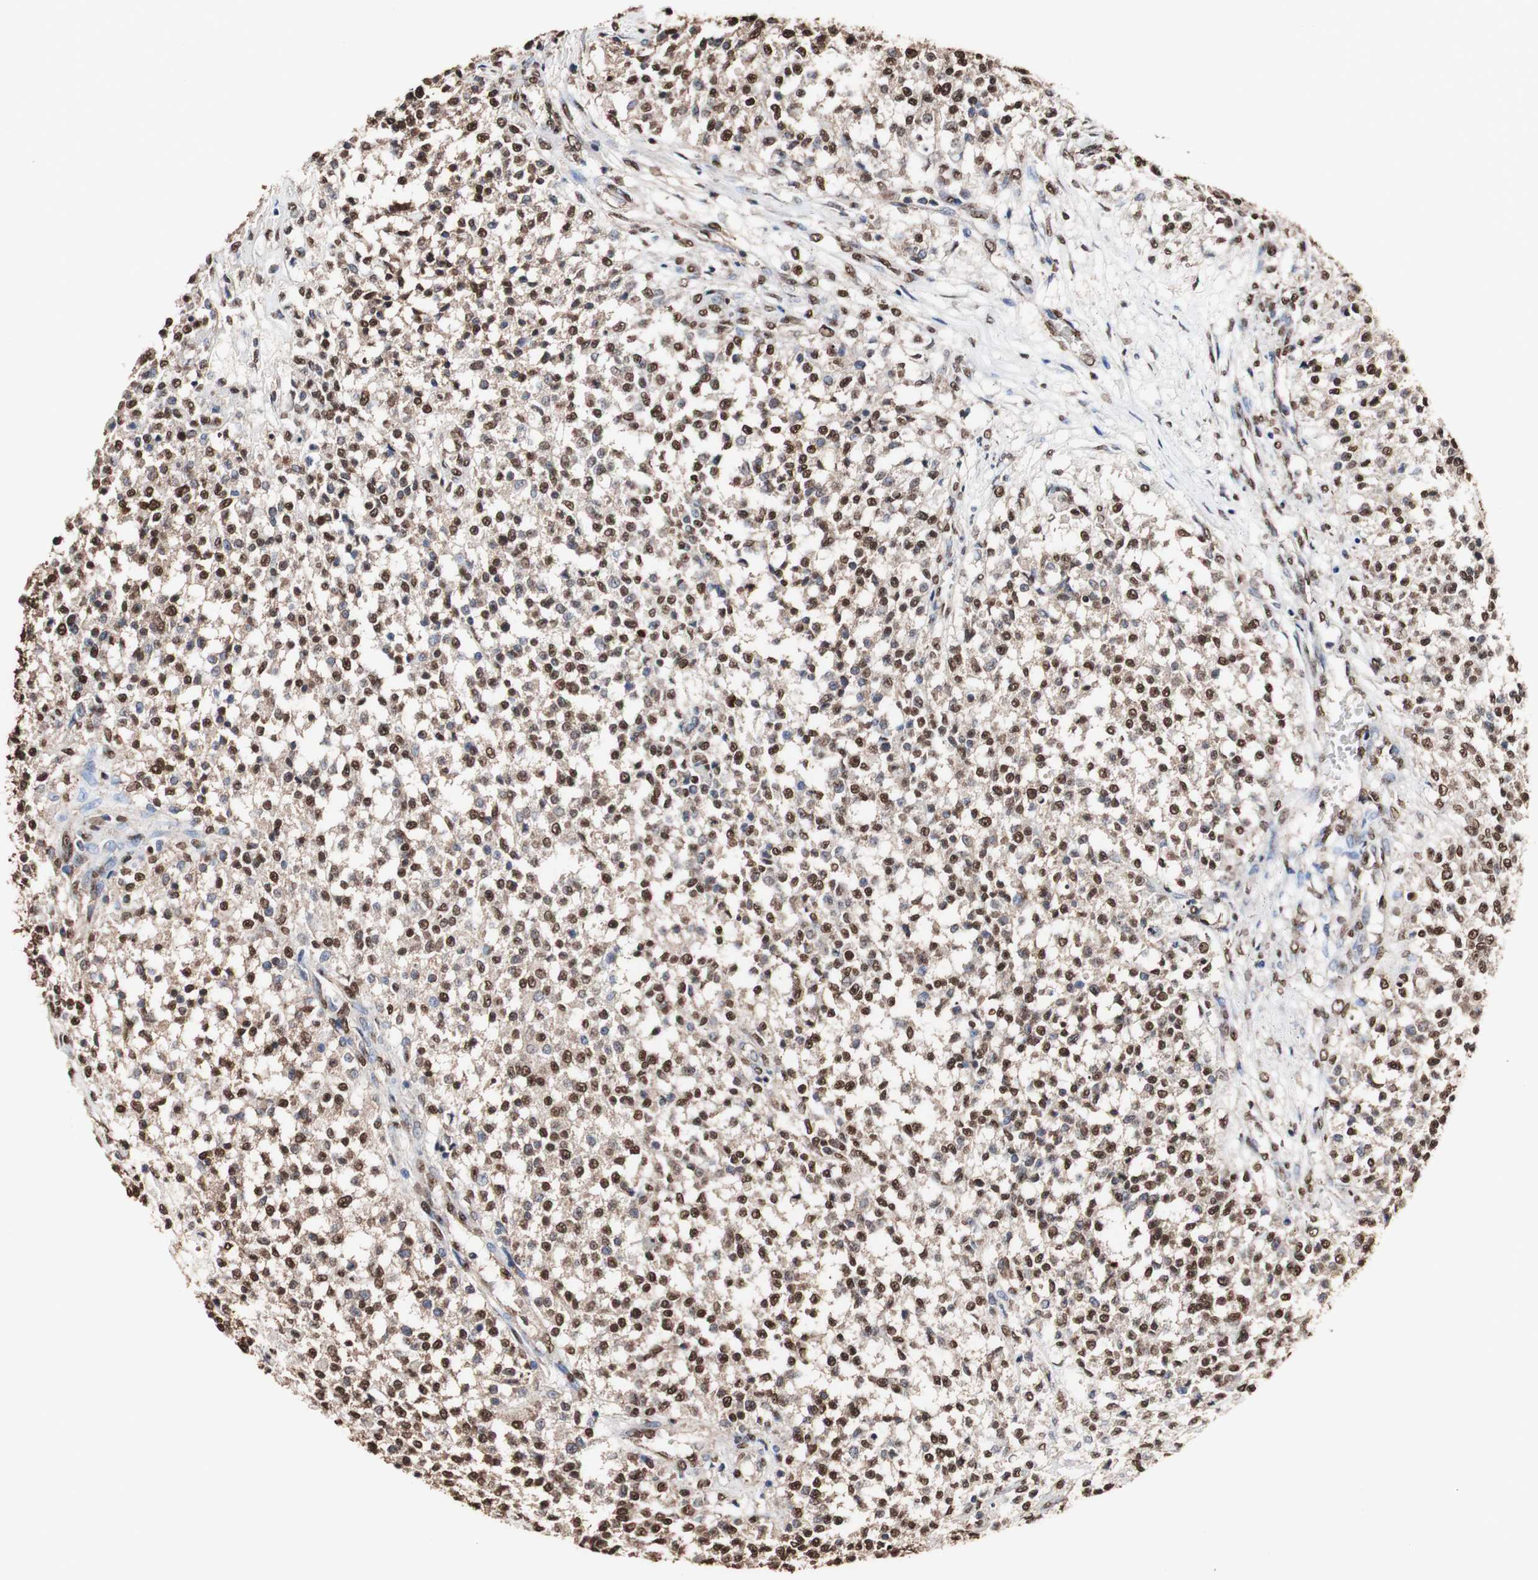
{"staining": {"intensity": "moderate", "quantity": ">75%", "location": "cytoplasmic/membranous,nuclear"}, "tissue": "testis cancer", "cell_type": "Tumor cells", "image_type": "cancer", "snomed": [{"axis": "morphology", "description": "Seminoma, NOS"}, {"axis": "topography", "description": "Testis"}], "caption": "High-power microscopy captured an immunohistochemistry photomicrograph of testis seminoma, revealing moderate cytoplasmic/membranous and nuclear staining in approximately >75% of tumor cells. (DAB (3,3'-diaminobenzidine) IHC, brown staining for protein, blue staining for nuclei).", "gene": "PIDD1", "patient": {"sex": "male", "age": 59}}